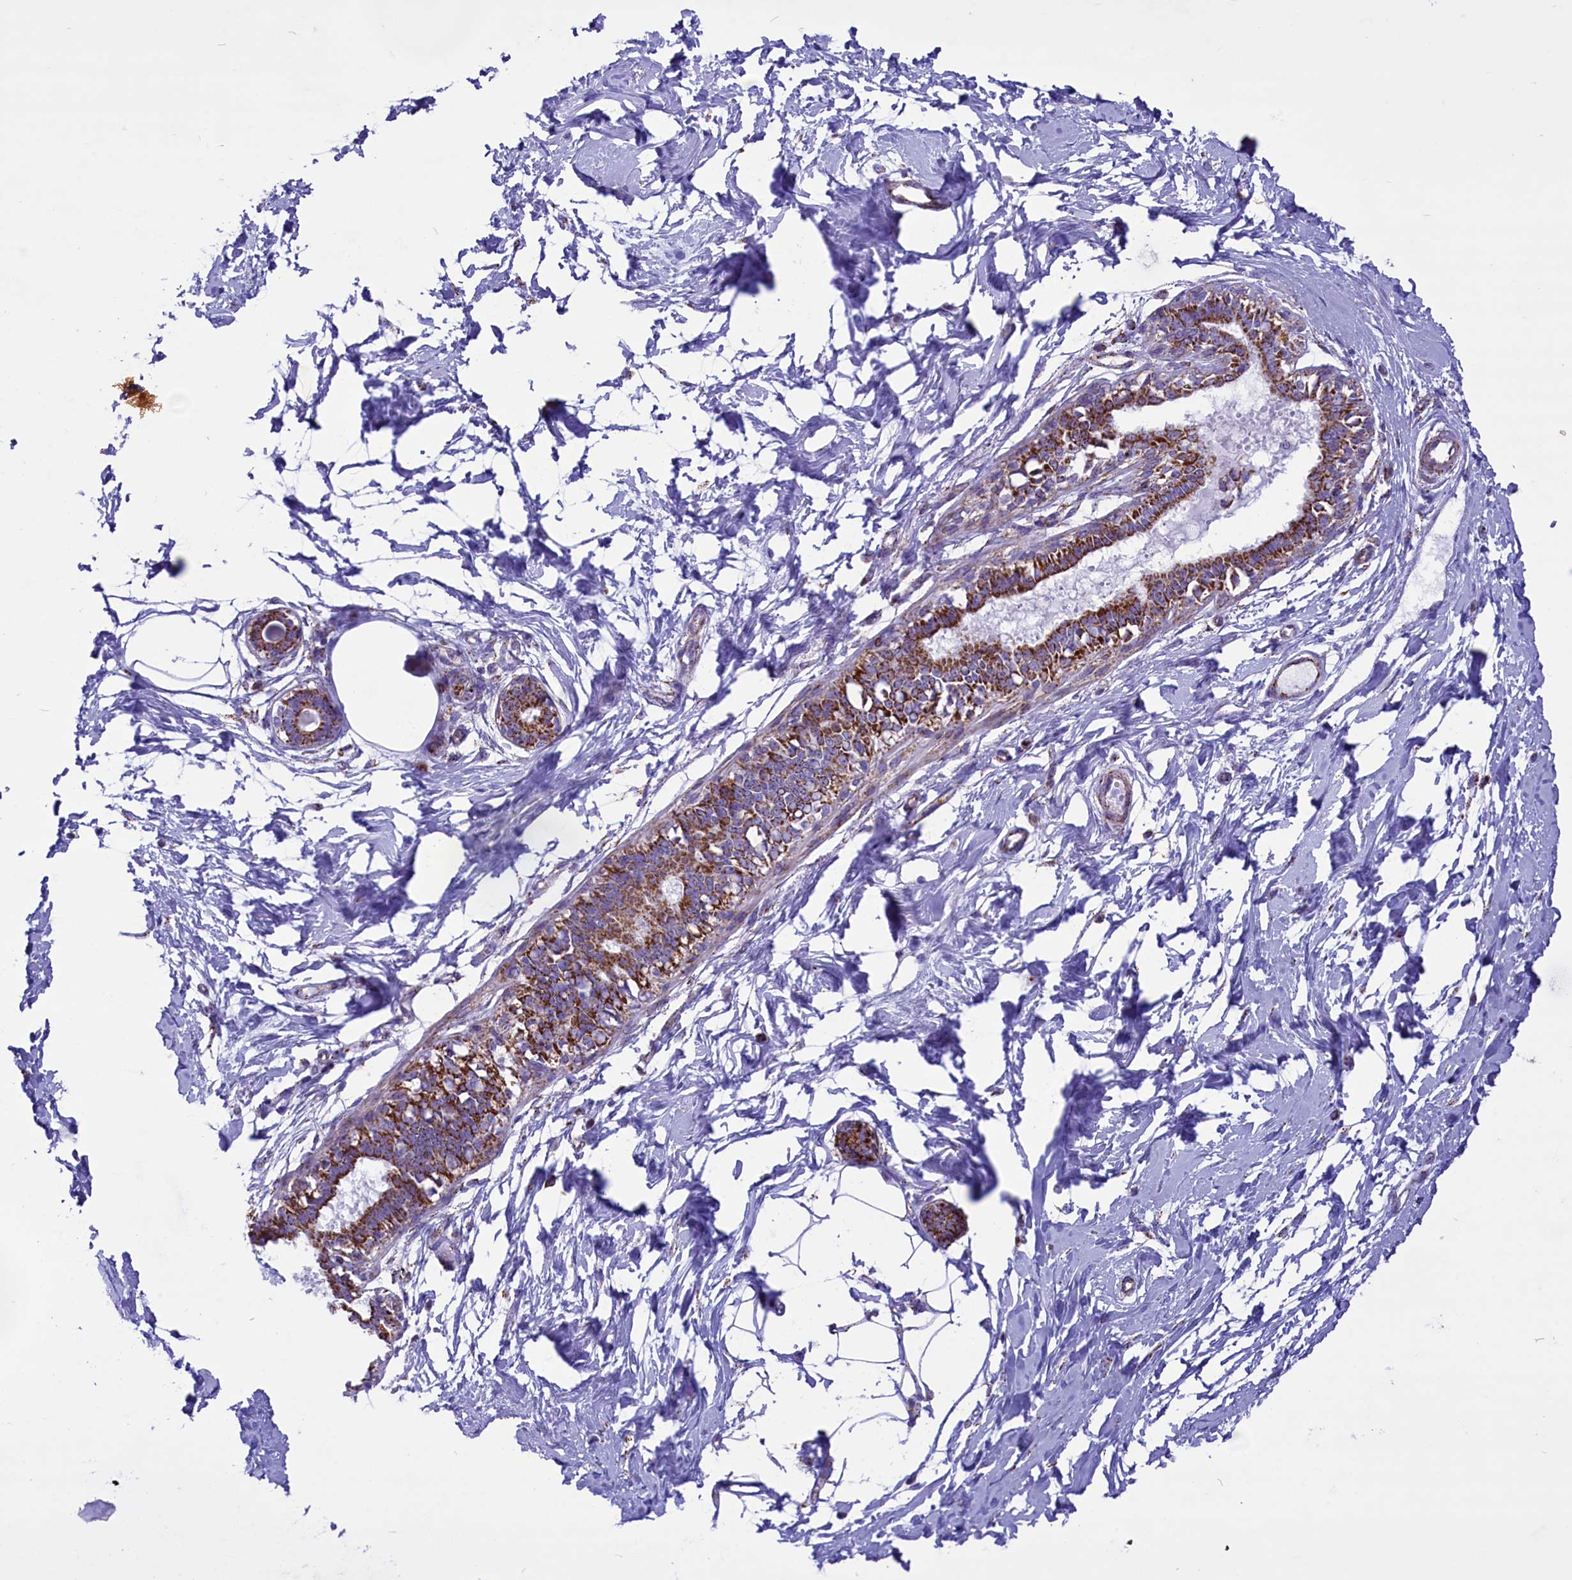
{"staining": {"intensity": "negative", "quantity": "none", "location": "none"}, "tissue": "breast", "cell_type": "Adipocytes", "image_type": "normal", "snomed": [{"axis": "morphology", "description": "Normal tissue, NOS"}, {"axis": "topography", "description": "Breast"}], "caption": "Micrograph shows no significant protein positivity in adipocytes of normal breast.", "gene": "ICA1L", "patient": {"sex": "female", "age": 45}}